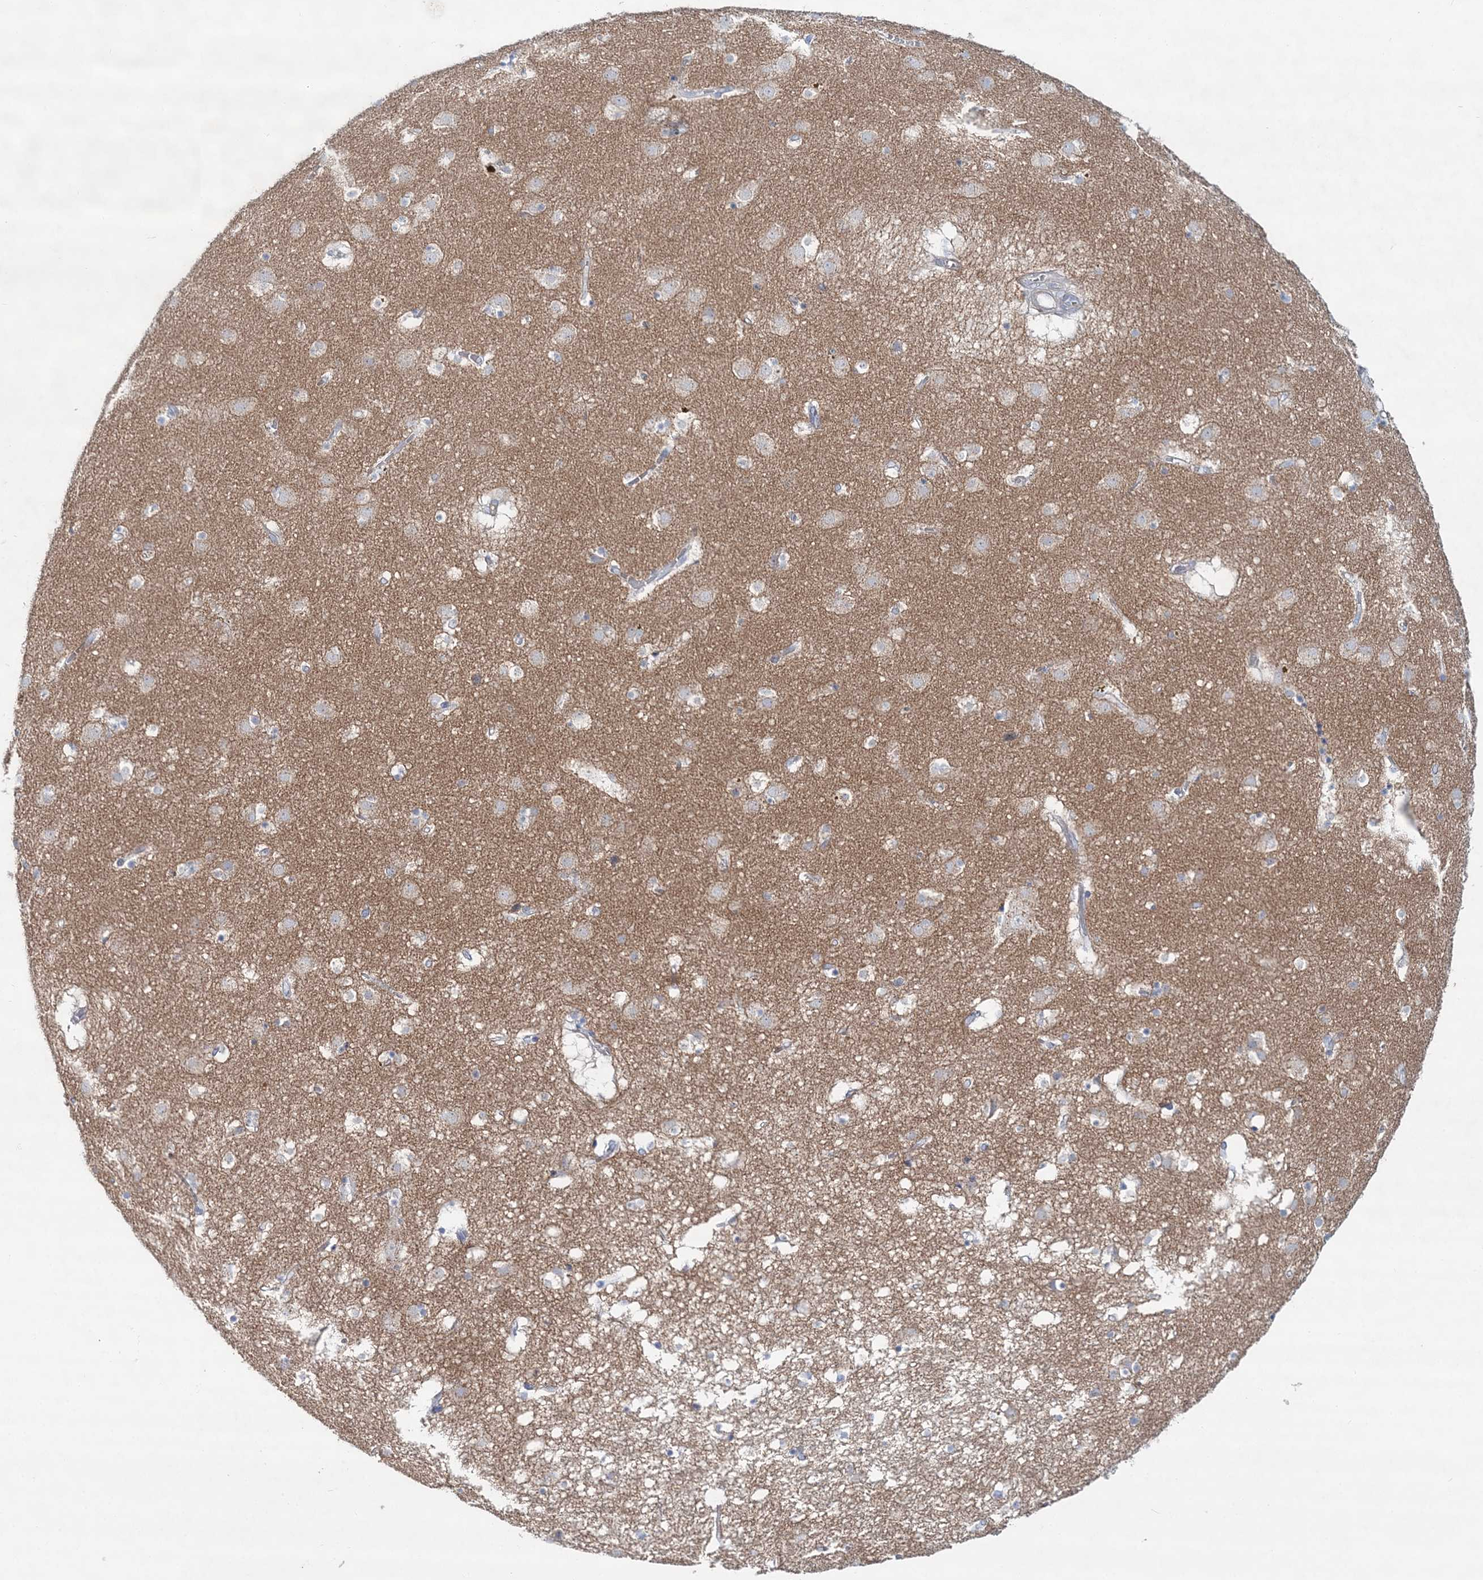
{"staining": {"intensity": "negative", "quantity": "none", "location": "none"}, "tissue": "caudate", "cell_type": "Glial cells", "image_type": "normal", "snomed": [{"axis": "morphology", "description": "Normal tissue, NOS"}, {"axis": "topography", "description": "Lateral ventricle wall"}], "caption": "The micrograph shows no staining of glial cells in benign caudate.", "gene": "ADGRL1", "patient": {"sex": "male", "age": 70}}